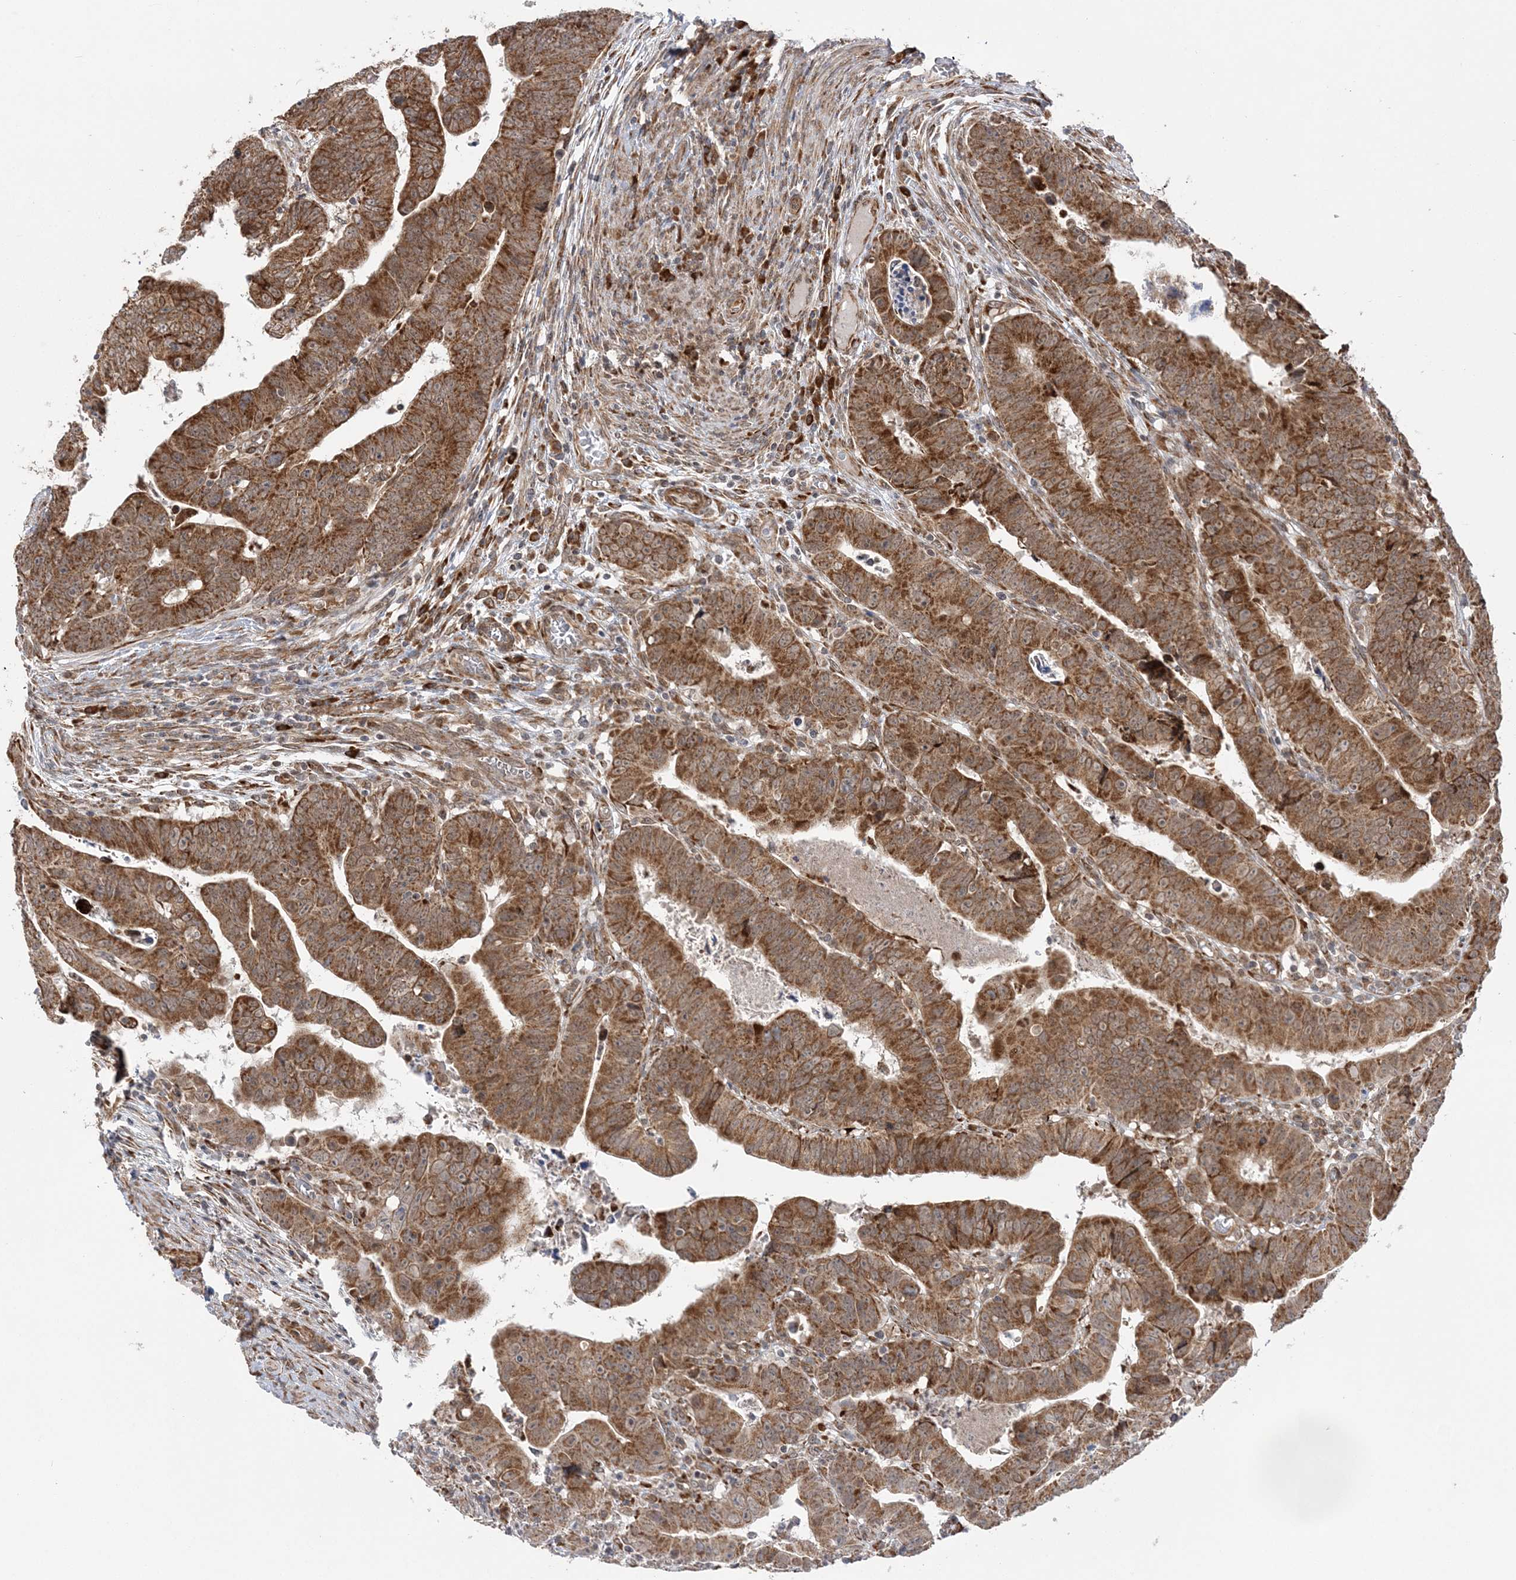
{"staining": {"intensity": "strong", "quantity": ">75%", "location": "cytoplasmic/membranous"}, "tissue": "colorectal cancer", "cell_type": "Tumor cells", "image_type": "cancer", "snomed": [{"axis": "morphology", "description": "Normal tissue, NOS"}, {"axis": "morphology", "description": "Adenocarcinoma, NOS"}, {"axis": "topography", "description": "Rectum"}], "caption": "A histopathology image showing strong cytoplasmic/membranous staining in approximately >75% of tumor cells in colorectal cancer (adenocarcinoma), as visualized by brown immunohistochemical staining.", "gene": "MRPL47", "patient": {"sex": "female", "age": 65}}